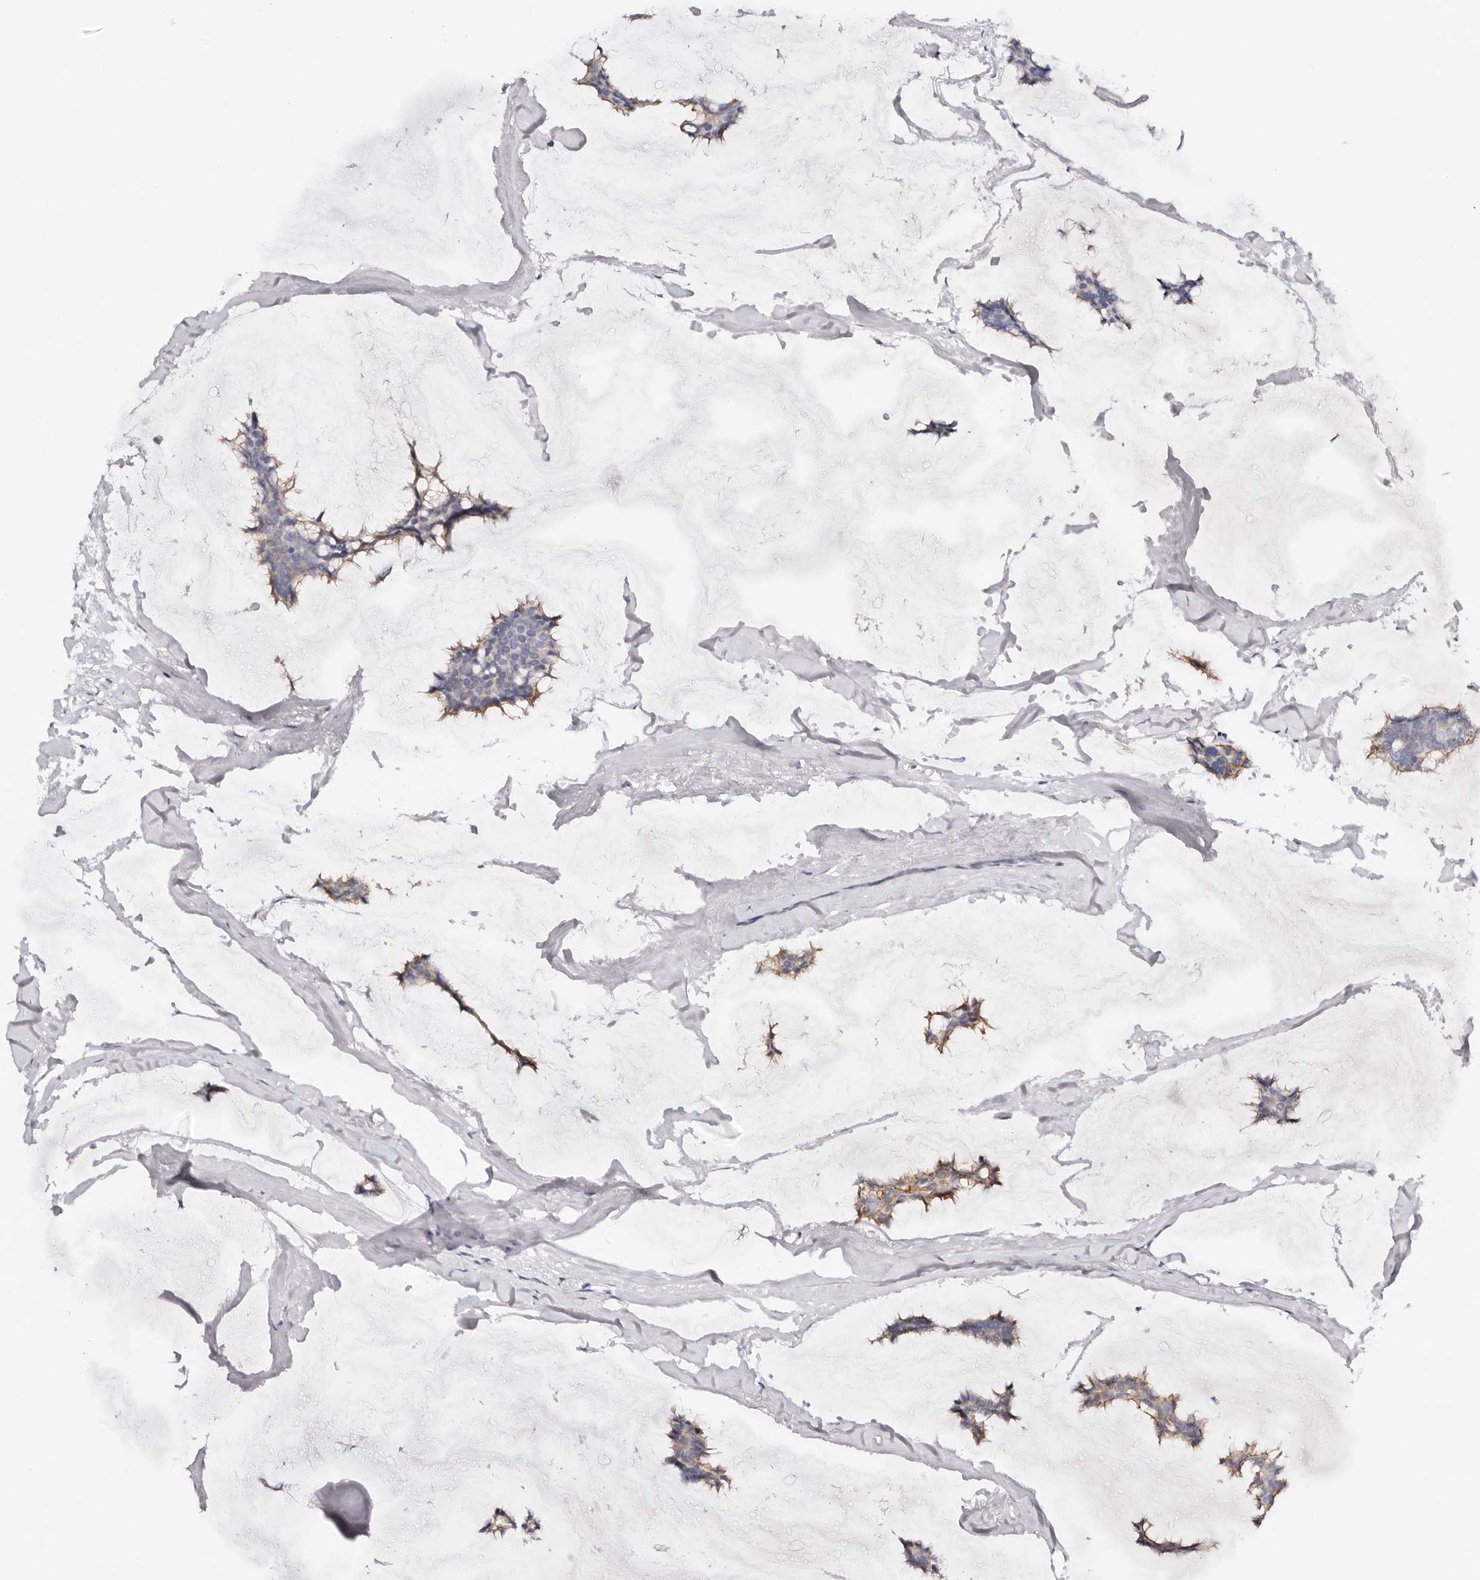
{"staining": {"intensity": "weak", "quantity": "25%-75%", "location": "cytoplasmic/membranous"}, "tissue": "breast cancer", "cell_type": "Tumor cells", "image_type": "cancer", "snomed": [{"axis": "morphology", "description": "Duct carcinoma"}, {"axis": "topography", "description": "Breast"}], "caption": "Brown immunohistochemical staining in breast cancer reveals weak cytoplasmic/membranous positivity in approximately 25%-75% of tumor cells.", "gene": "ROM1", "patient": {"sex": "female", "age": 93}}